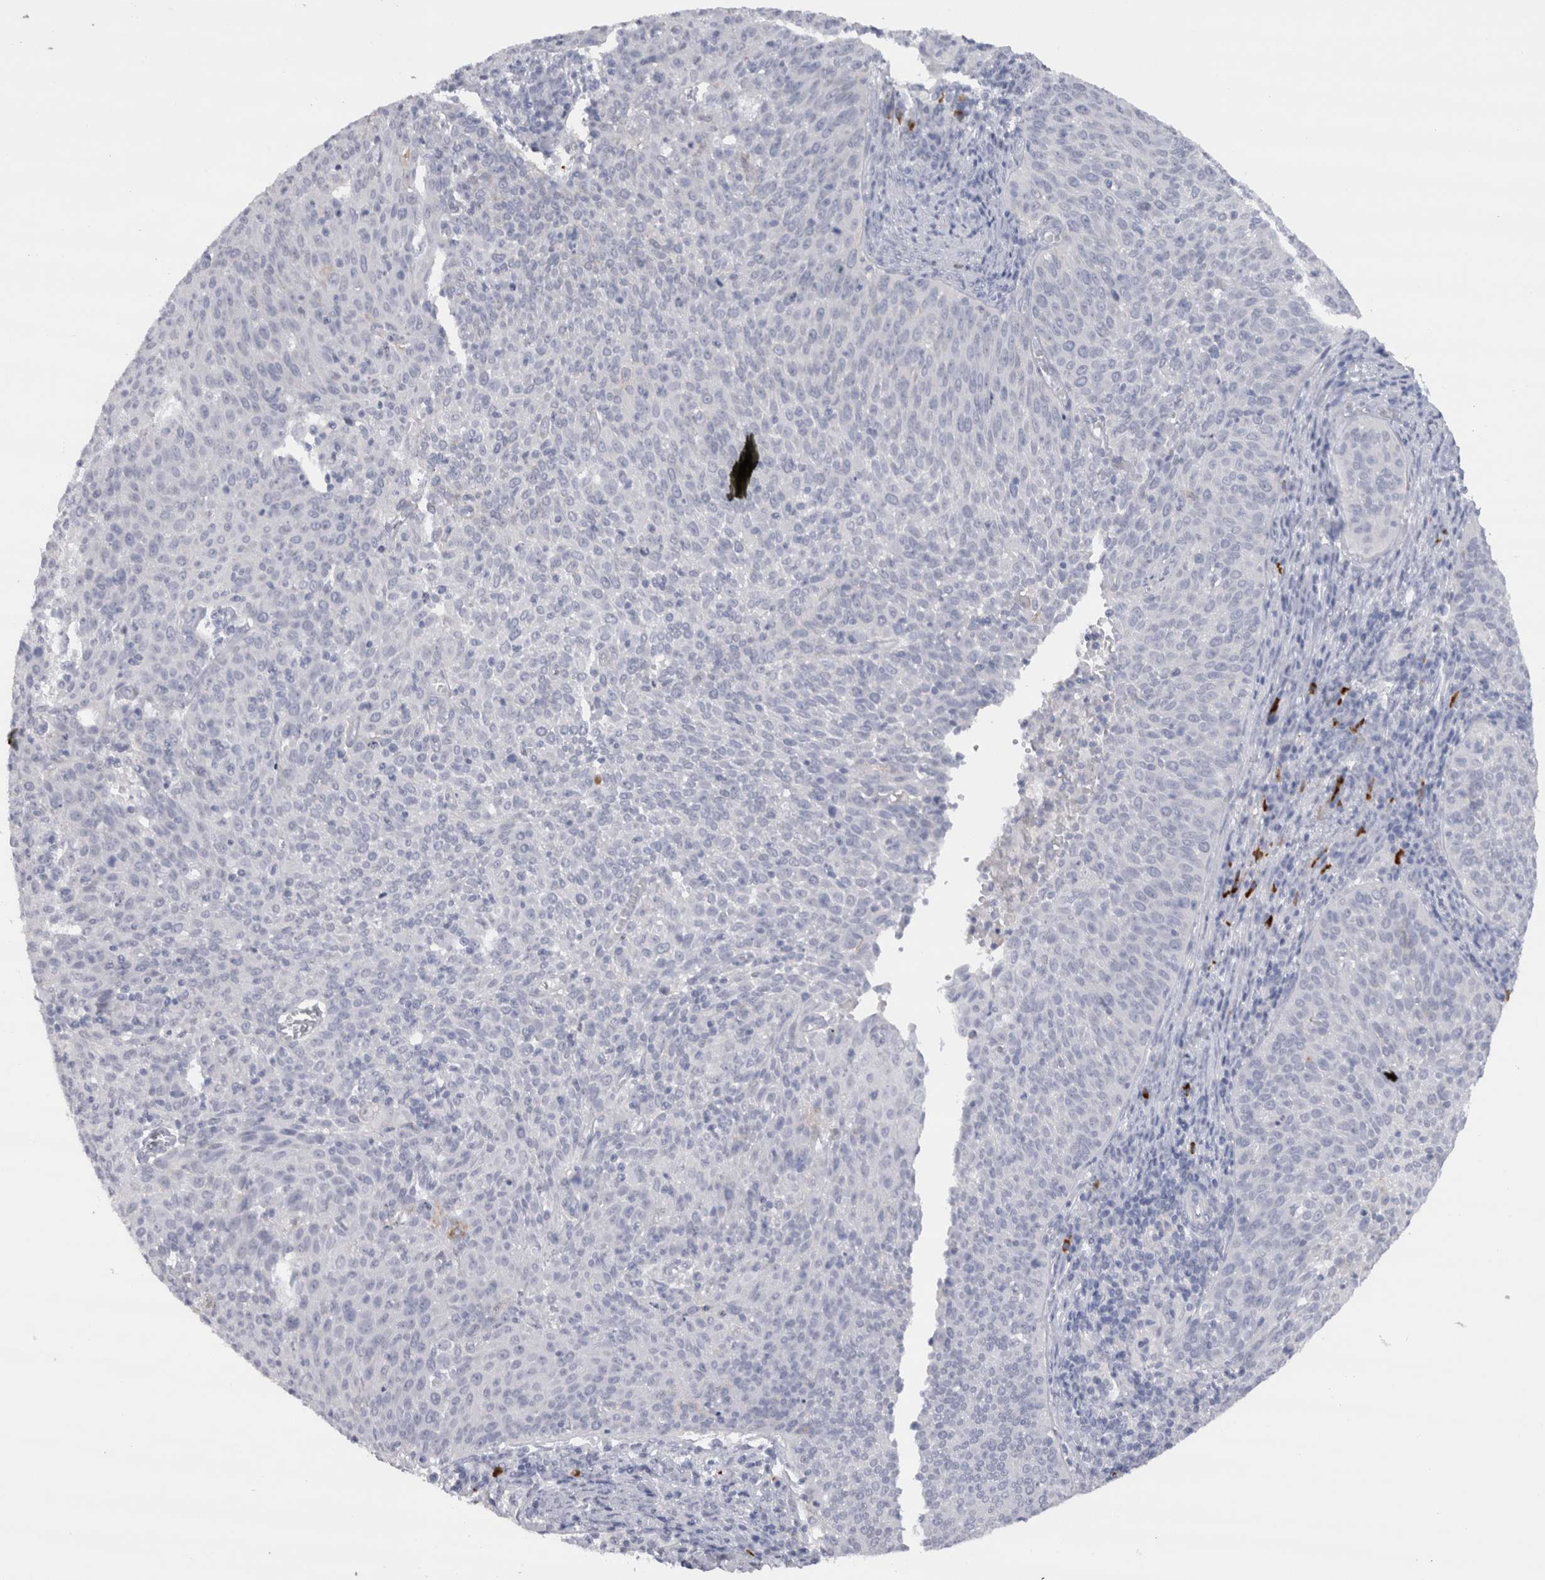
{"staining": {"intensity": "negative", "quantity": "none", "location": "none"}, "tissue": "cervical cancer", "cell_type": "Tumor cells", "image_type": "cancer", "snomed": [{"axis": "morphology", "description": "Squamous cell carcinoma, NOS"}, {"axis": "topography", "description": "Cervix"}], "caption": "High power microscopy photomicrograph of an IHC image of cervical cancer, revealing no significant positivity in tumor cells.", "gene": "CDH17", "patient": {"sex": "female", "age": 38}}